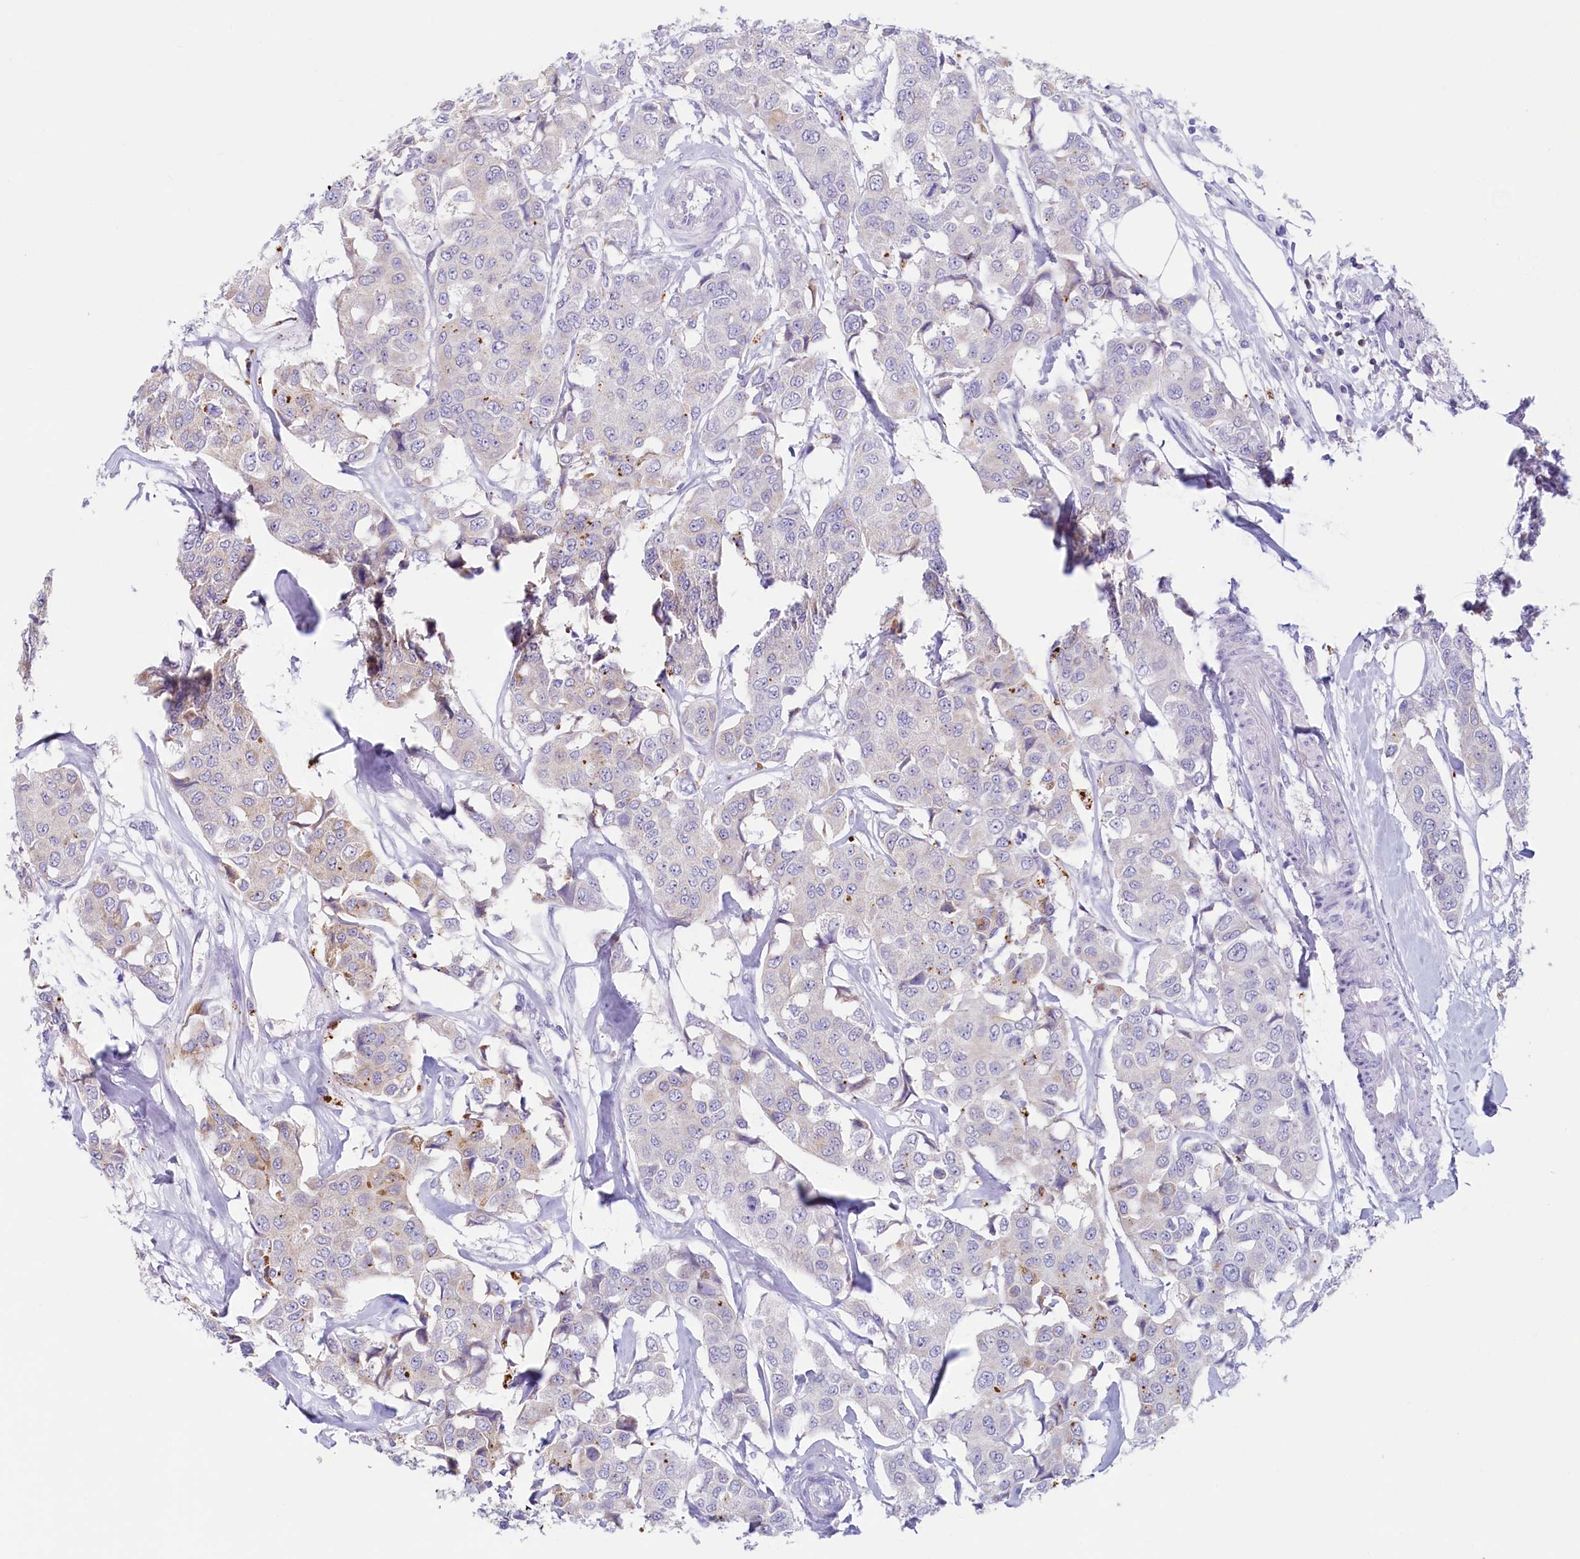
{"staining": {"intensity": "weak", "quantity": "<25%", "location": "cytoplasmic/membranous"}, "tissue": "breast cancer", "cell_type": "Tumor cells", "image_type": "cancer", "snomed": [{"axis": "morphology", "description": "Duct carcinoma"}, {"axis": "topography", "description": "Breast"}], "caption": "A photomicrograph of breast cancer (intraductal carcinoma) stained for a protein reveals no brown staining in tumor cells.", "gene": "LMOD3", "patient": {"sex": "female", "age": 80}}